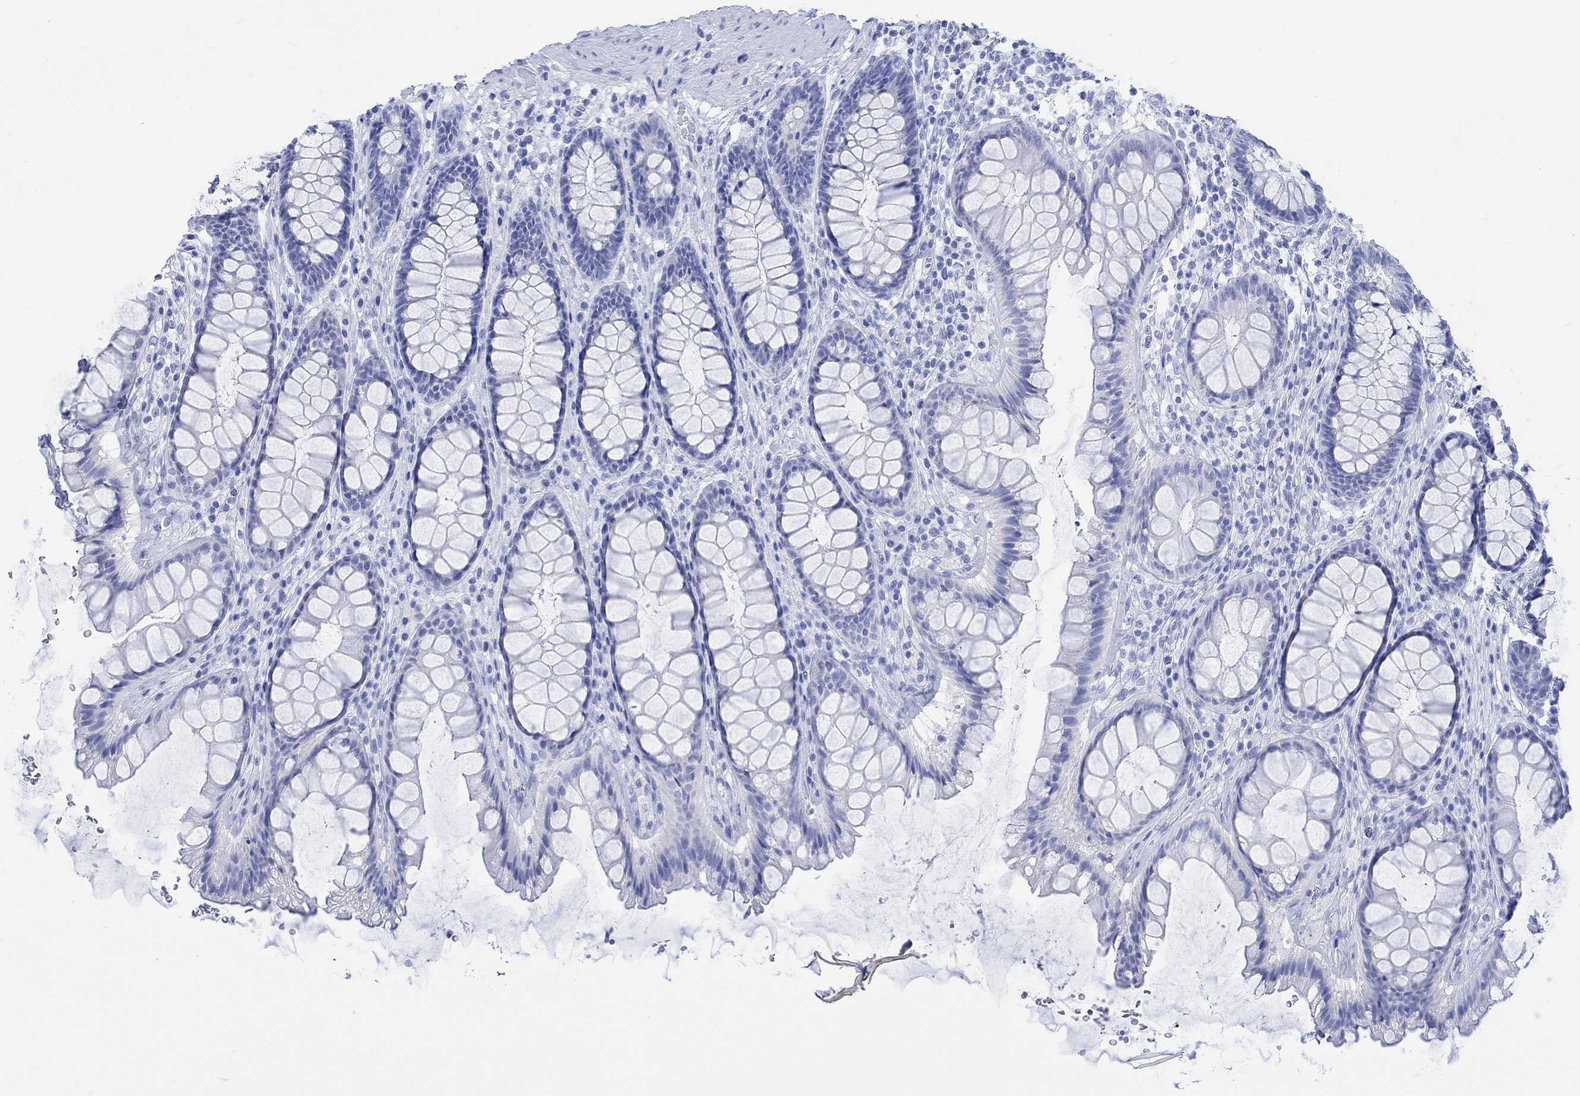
{"staining": {"intensity": "negative", "quantity": "none", "location": "none"}, "tissue": "rectum", "cell_type": "Glandular cells", "image_type": "normal", "snomed": [{"axis": "morphology", "description": "Normal tissue, NOS"}, {"axis": "topography", "description": "Rectum"}], "caption": "DAB (3,3'-diaminobenzidine) immunohistochemical staining of benign human rectum displays no significant positivity in glandular cells. (DAB immunohistochemistry (IHC), high magnification).", "gene": "CELF4", "patient": {"sex": "male", "age": 72}}